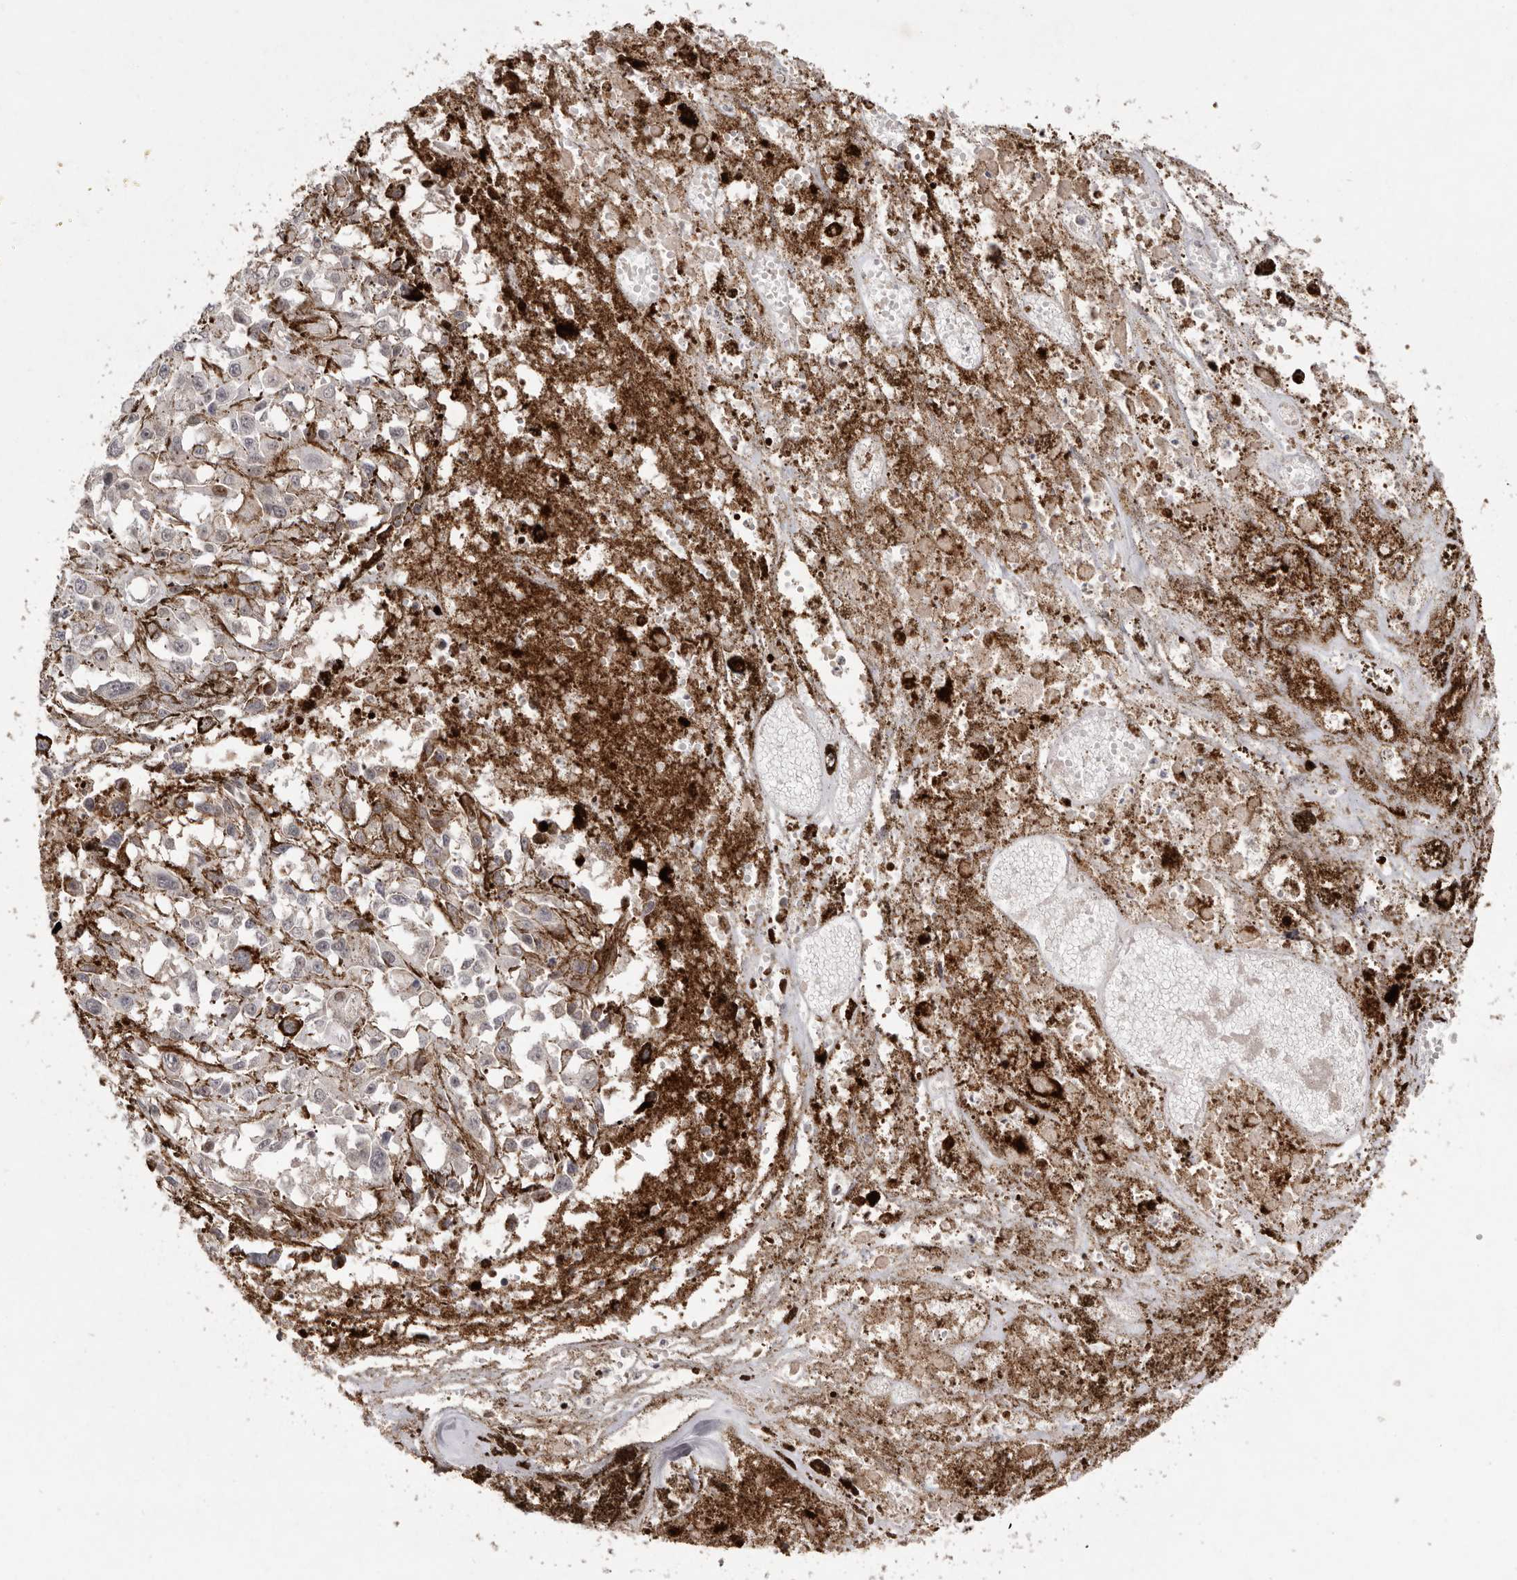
{"staining": {"intensity": "negative", "quantity": "none", "location": "none"}, "tissue": "melanoma", "cell_type": "Tumor cells", "image_type": "cancer", "snomed": [{"axis": "morphology", "description": "Malignant melanoma, Metastatic site"}, {"axis": "topography", "description": "Lymph node"}], "caption": "Micrograph shows no significant protein staining in tumor cells of melanoma.", "gene": "TADA1", "patient": {"sex": "male", "age": 59}}